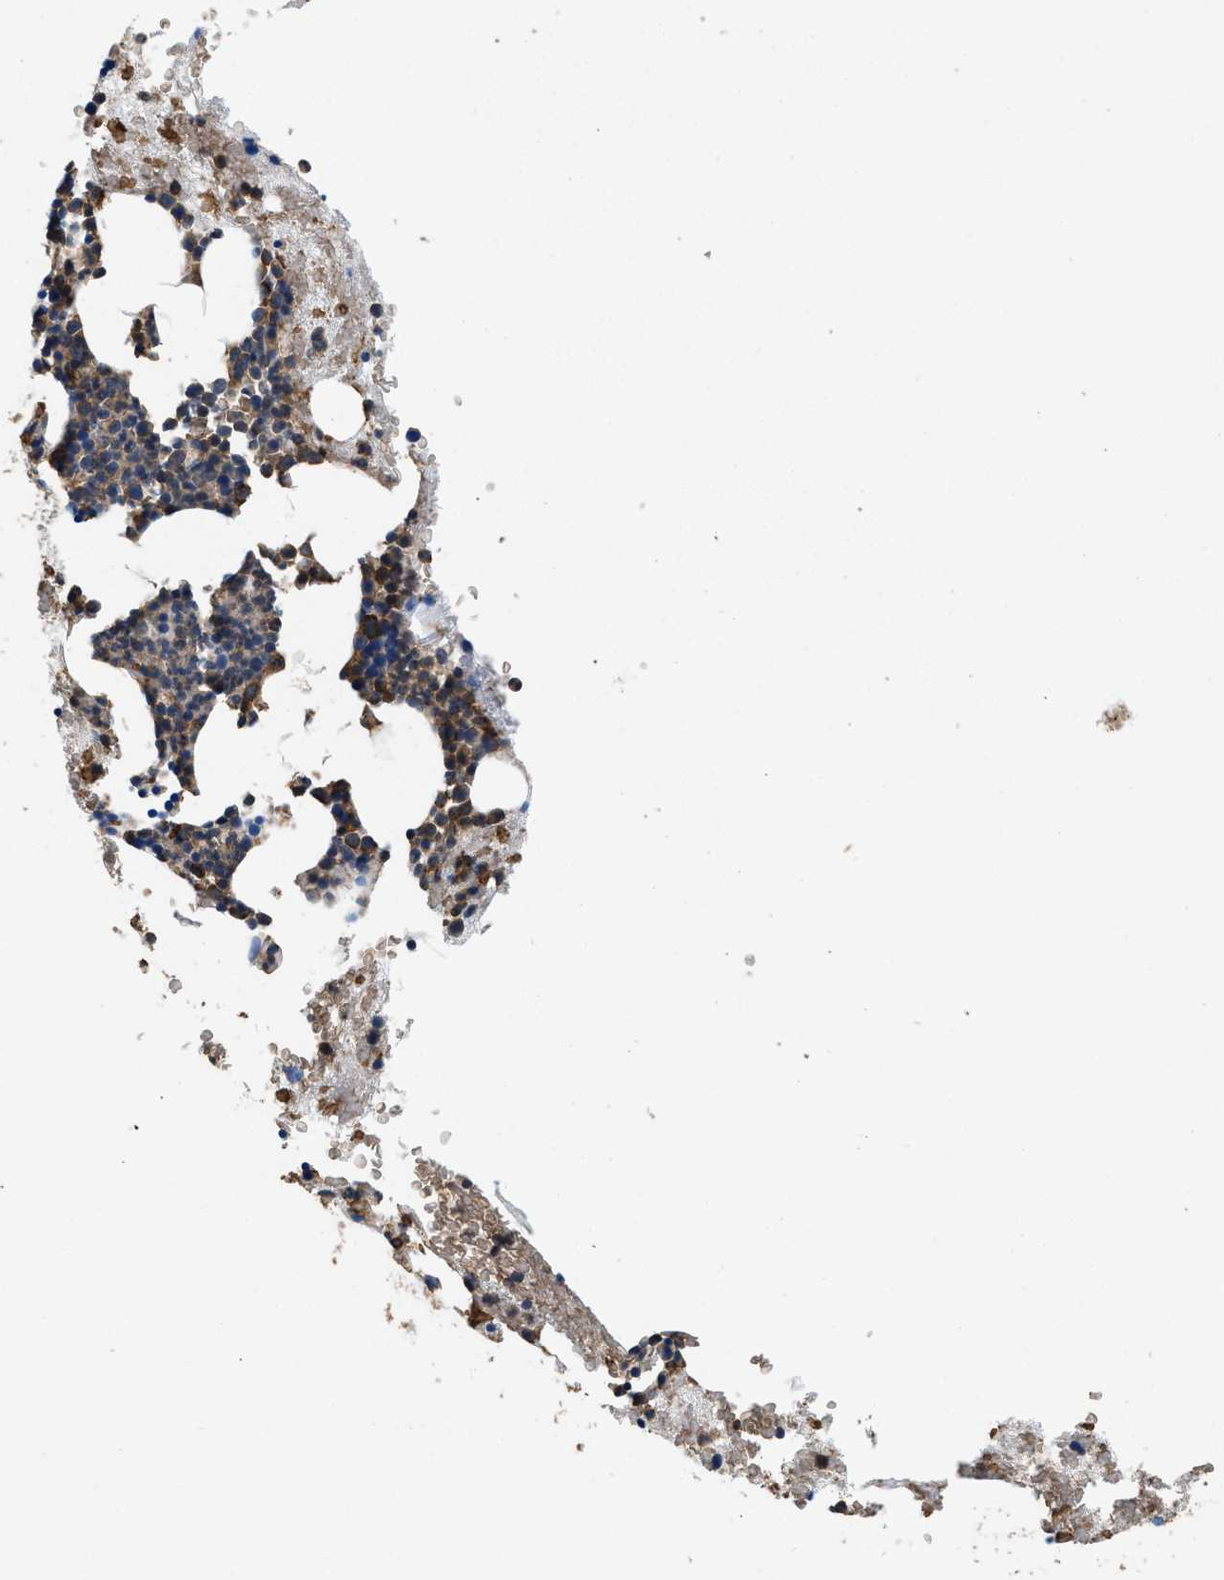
{"staining": {"intensity": "moderate", "quantity": "<25%", "location": "cytoplasmic/membranous"}, "tissue": "bone marrow", "cell_type": "Hematopoietic cells", "image_type": "normal", "snomed": [{"axis": "morphology", "description": "Normal tissue, NOS"}, {"axis": "morphology", "description": "Inflammation, NOS"}, {"axis": "topography", "description": "Bone marrow"}], "caption": "An image showing moderate cytoplasmic/membranous staining in approximately <25% of hematopoietic cells in benign bone marrow, as visualized by brown immunohistochemical staining.", "gene": "LINGO2", "patient": {"sex": "male", "age": 63}}